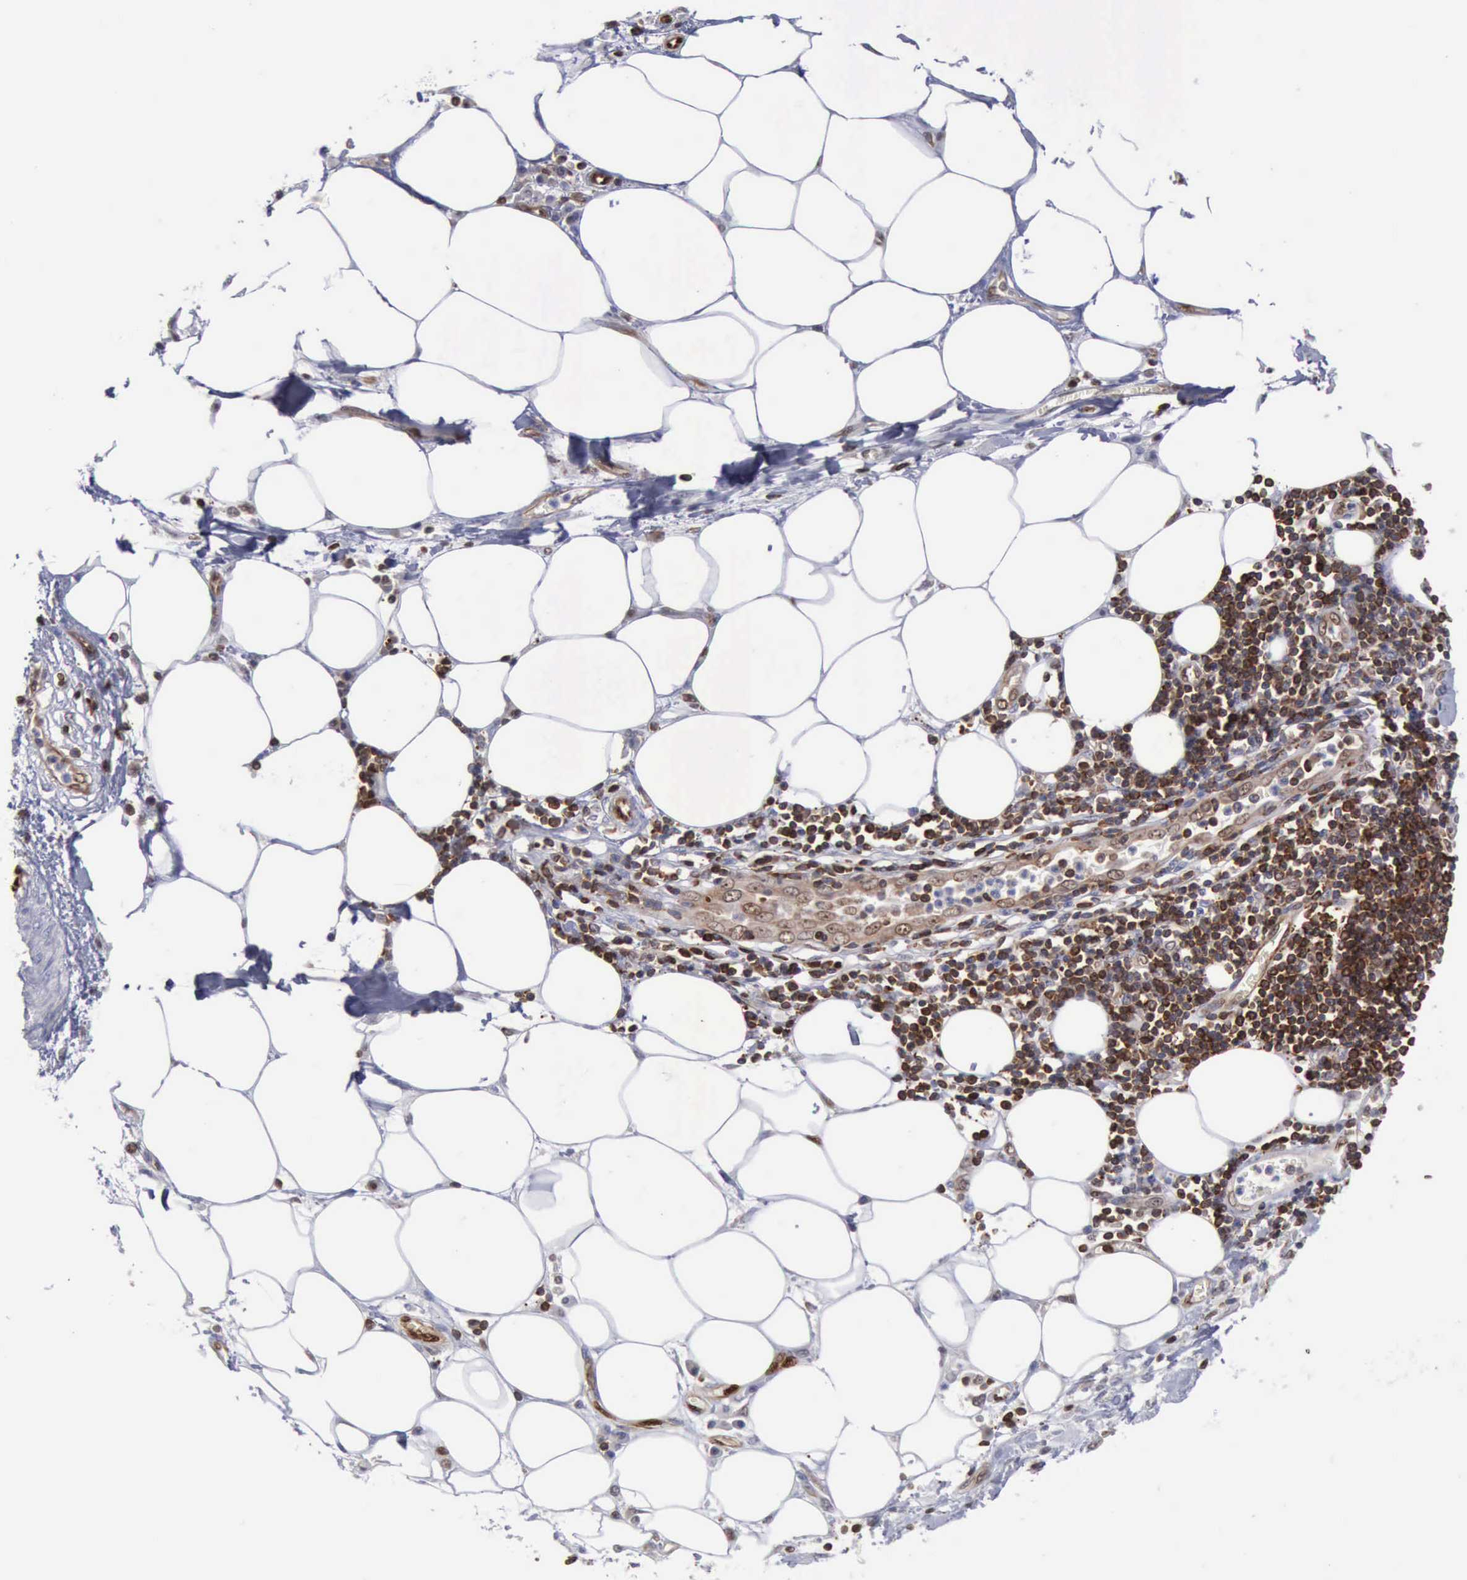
{"staining": {"intensity": "negative", "quantity": "none", "location": "none"}, "tissue": "pancreatic cancer", "cell_type": "Tumor cells", "image_type": "cancer", "snomed": [{"axis": "morphology", "description": "Adenocarcinoma, NOS"}, {"axis": "topography", "description": "Pancreas"}, {"axis": "topography", "description": "Stomach, upper"}], "caption": "This is an immunohistochemistry (IHC) micrograph of pancreatic cancer. There is no positivity in tumor cells.", "gene": "PDCD4", "patient": {"sex": "male", "age": 77}}